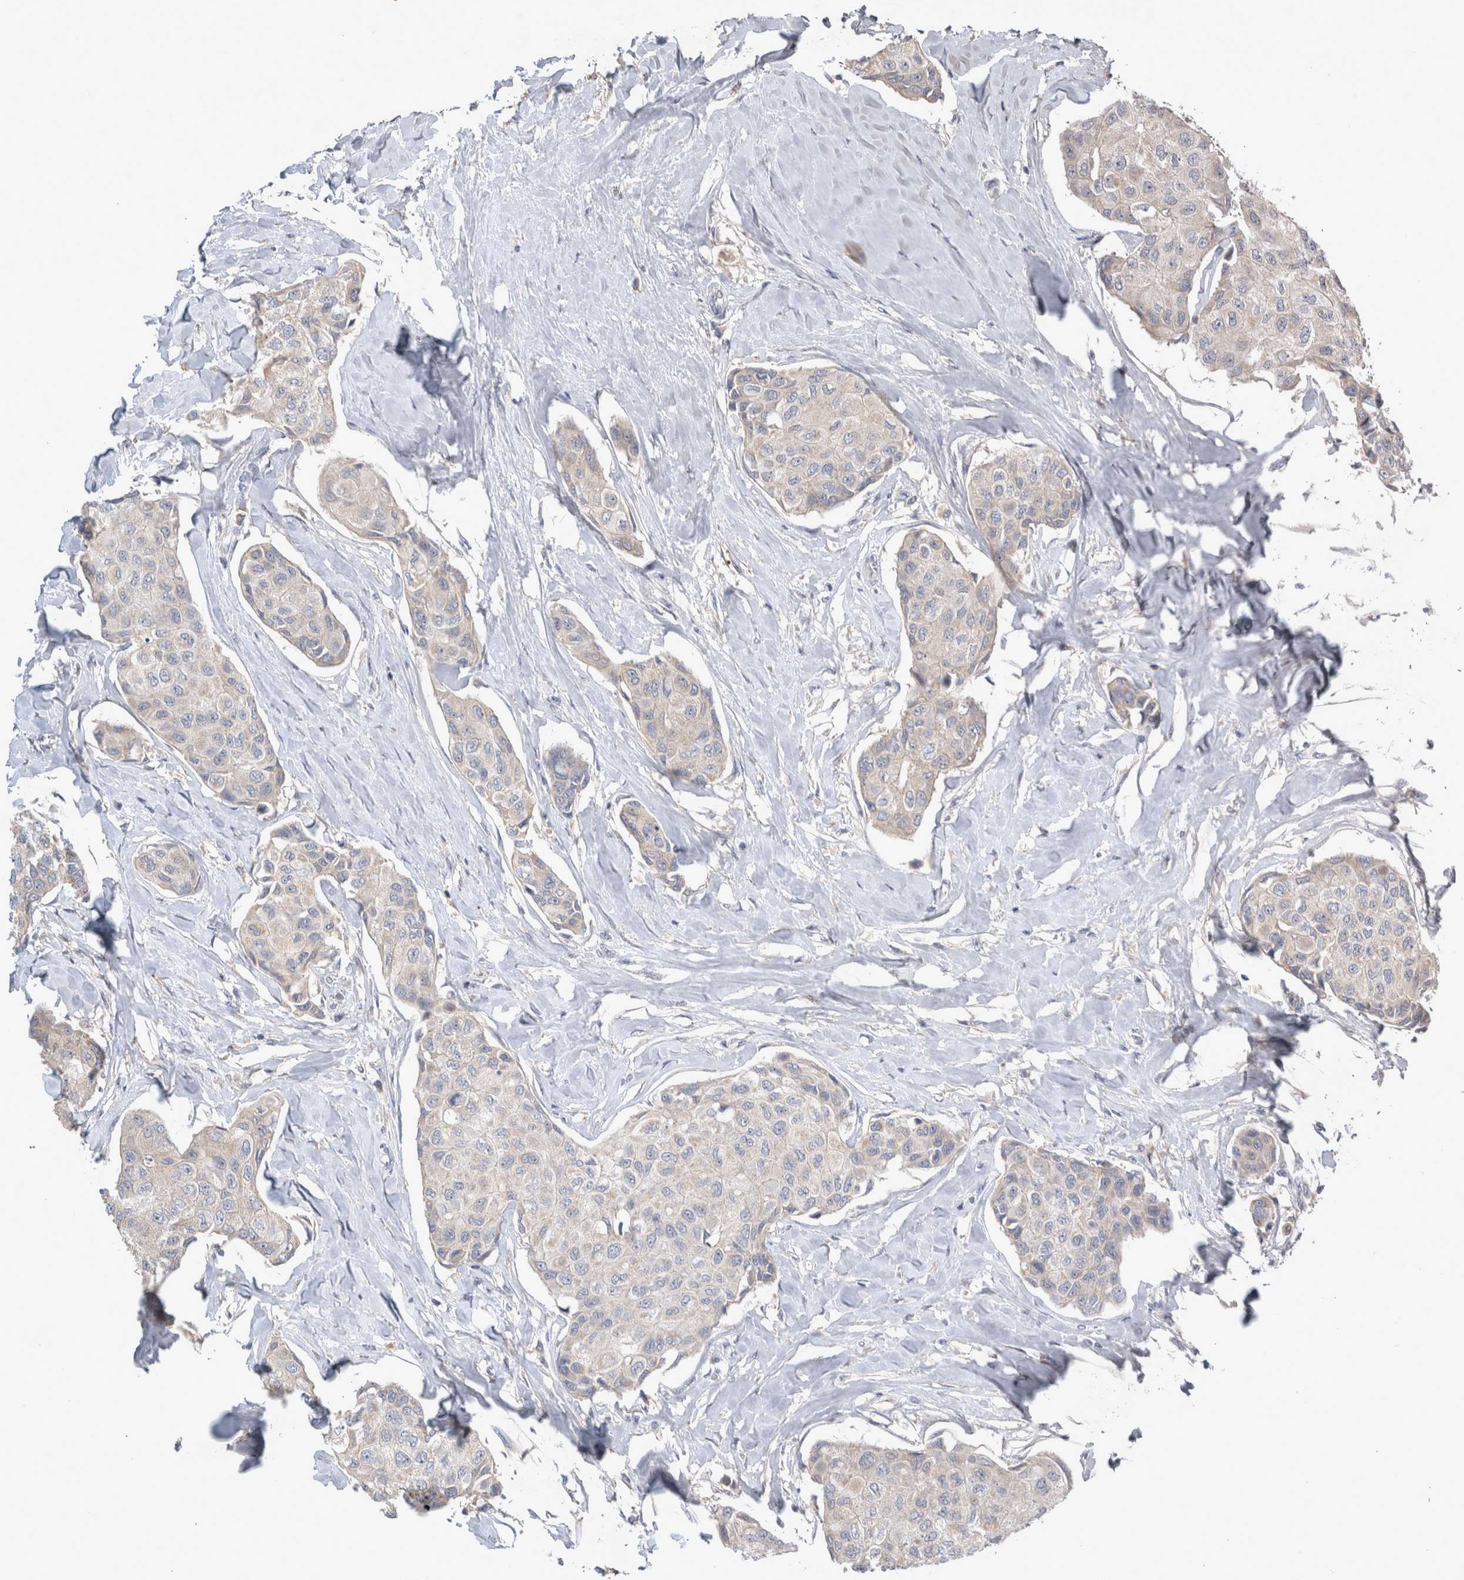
{"staining": {"intensity": "negative", "quantity": "none", "location": "none"}, "tissue": "breast cancer", "cell_type": "Tumor cells", "image_type": "cancer", "snomed": [{"axis": "morphology", "description": "Duct carcinoma"}, {"axis": "topography", "description": "Breast"}], "caption": "Breast cancer (infiltrating ductal carcinoma) was stained to show a protein in brown. There is no significant positivity in tumor cells.", "gene": "SLC22A11", "patient": {"sex": "female", "age": 80}}